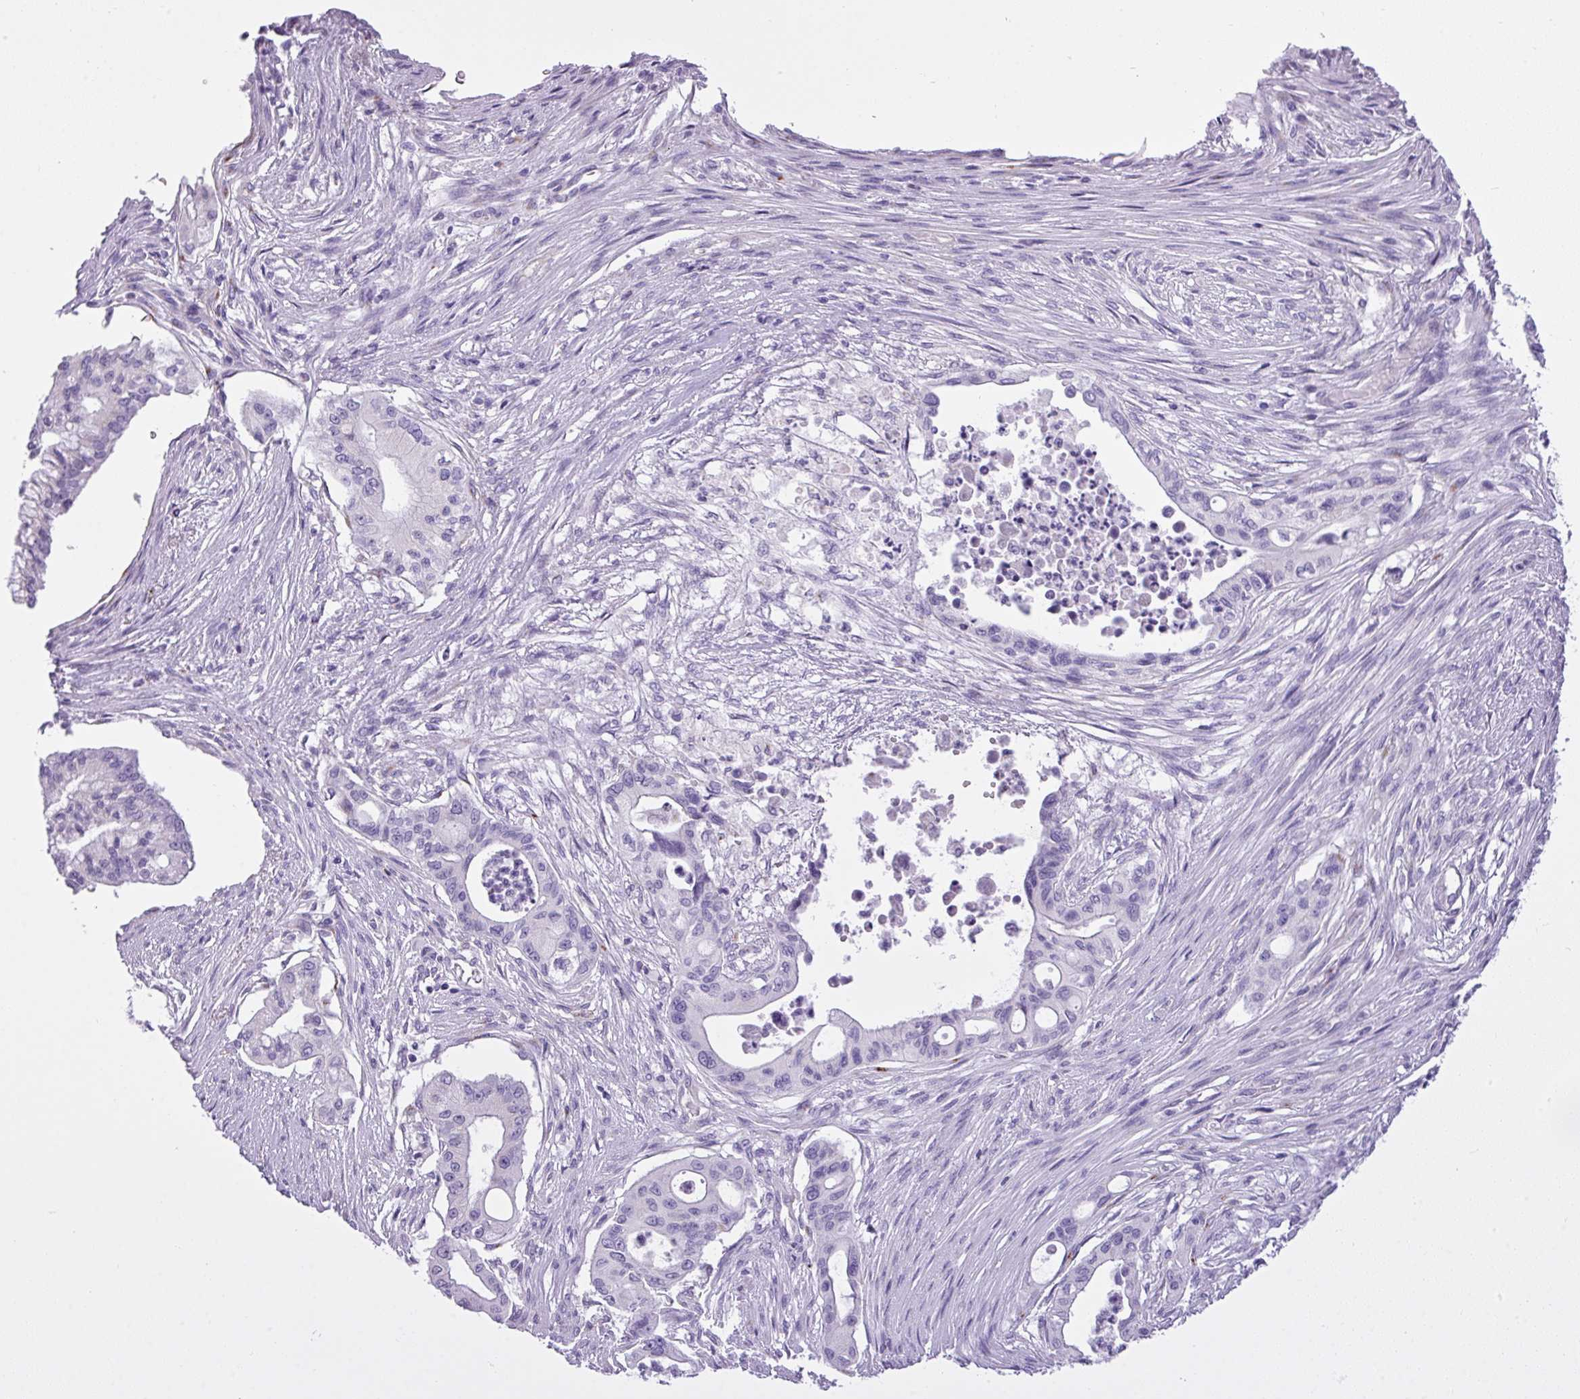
{"staining": {"intensity": "negative", "quantity": "none", "location": "none"}, "tissue": "pancreatic cancer", "cell_type": "Tumor cells", "image_type": "cancer", "snomed": [{"axis": "morphology", "description": "Adenocarcinoma, NOS"}, {"axis": "topography", "description": "Pancreas"}], "caption": "Tumor cells show no significant expression in adenocarcinoma (pancreatic).", "gene": "FAM43A", "patient": {"sex": "male", "age": 46}}